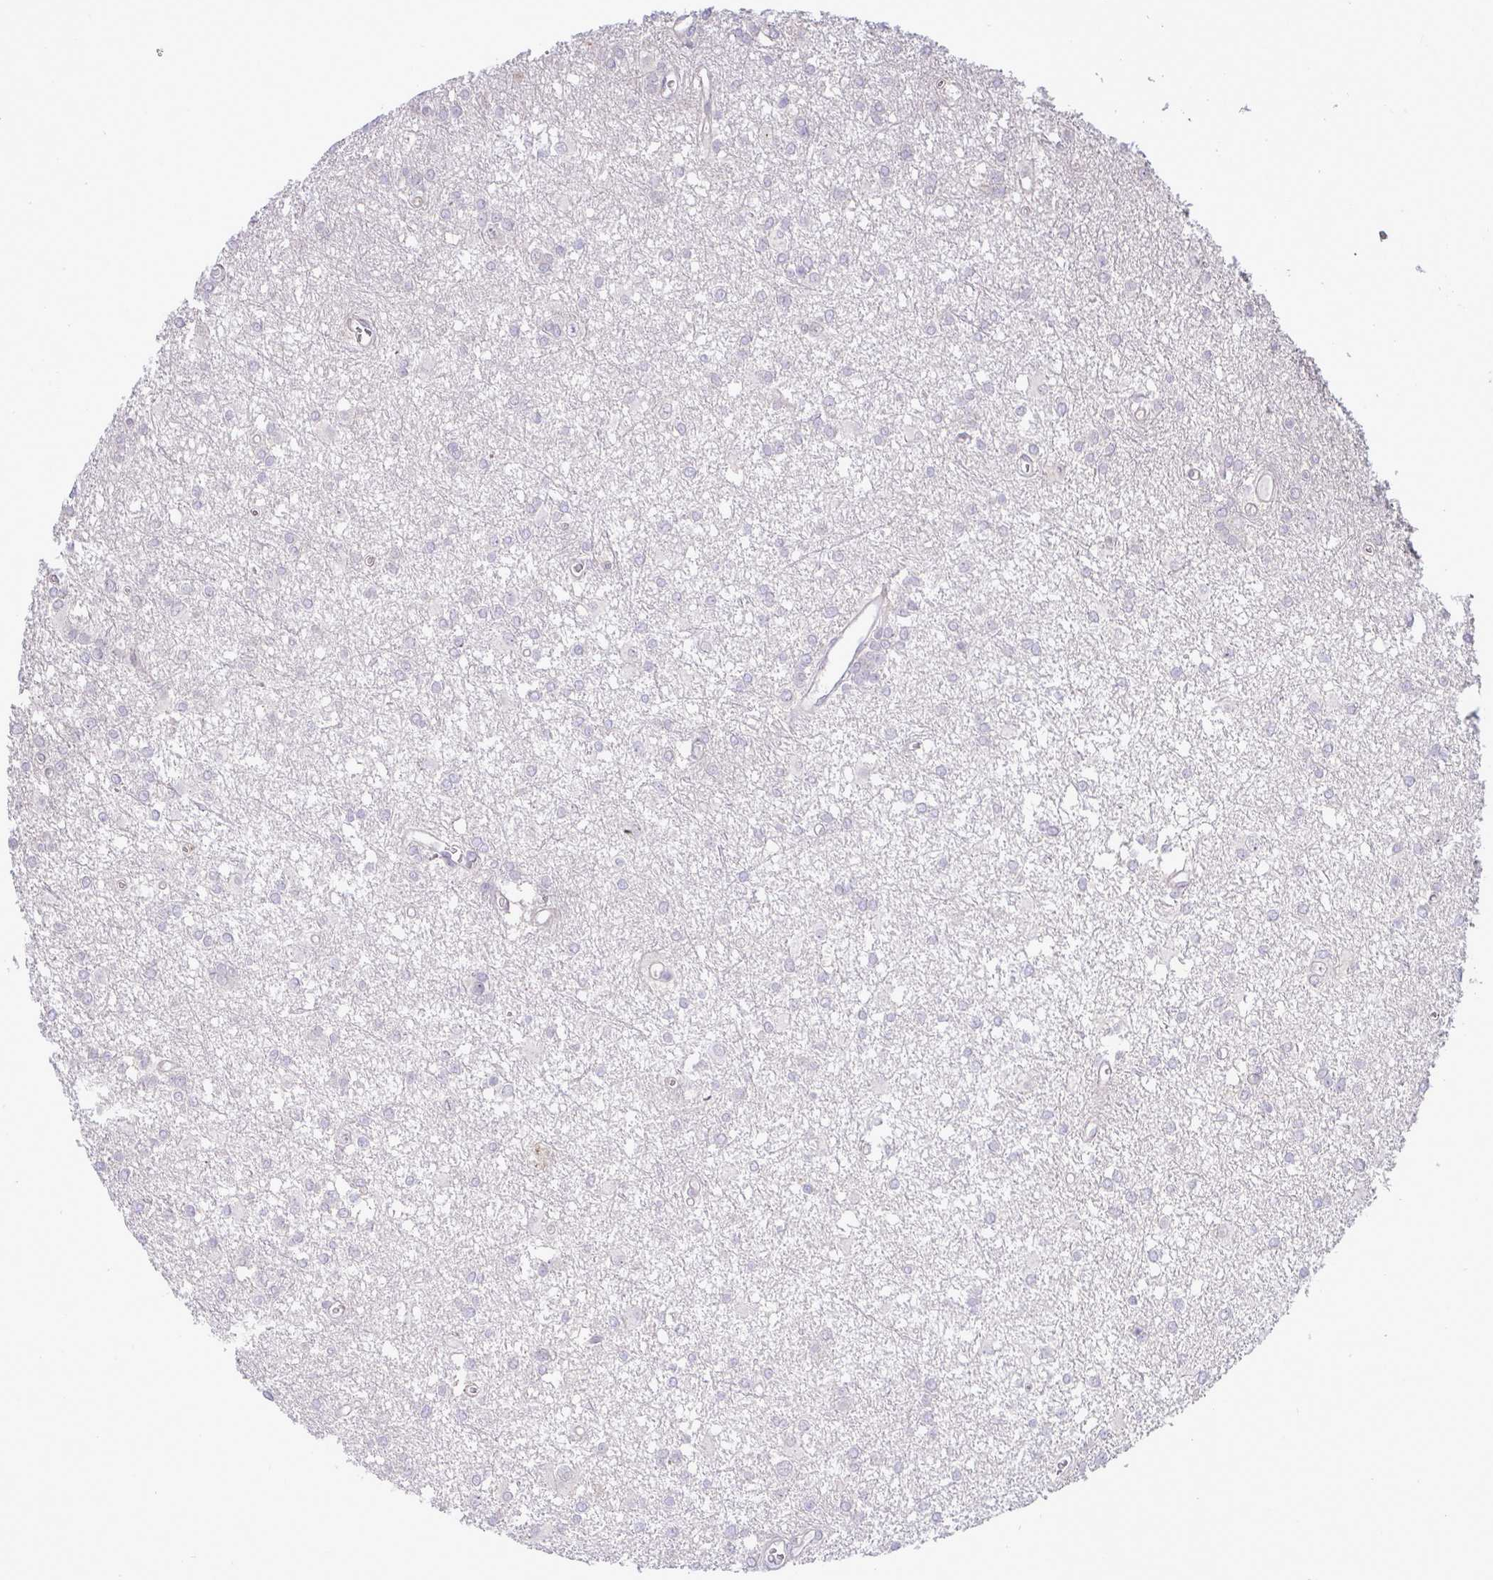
{"staining": {"intensity": "negative", "quantity": "none", "location": "none"}, "tissue": "glioma", "cell_type": "Tumor cells", "image_type": "cancer", "snomed": [{"axis": "morphology", "description": "Glioma, malignant, High grade"}, {"axis": "topography", "description": "Brain"}], "caption": "A histopathology image of malignant high-grade glioma stained for a protein shows no brown staining in tumor cells.", "gene": "TMEM41A", "patient": {"sex": "male", "age": 48}}